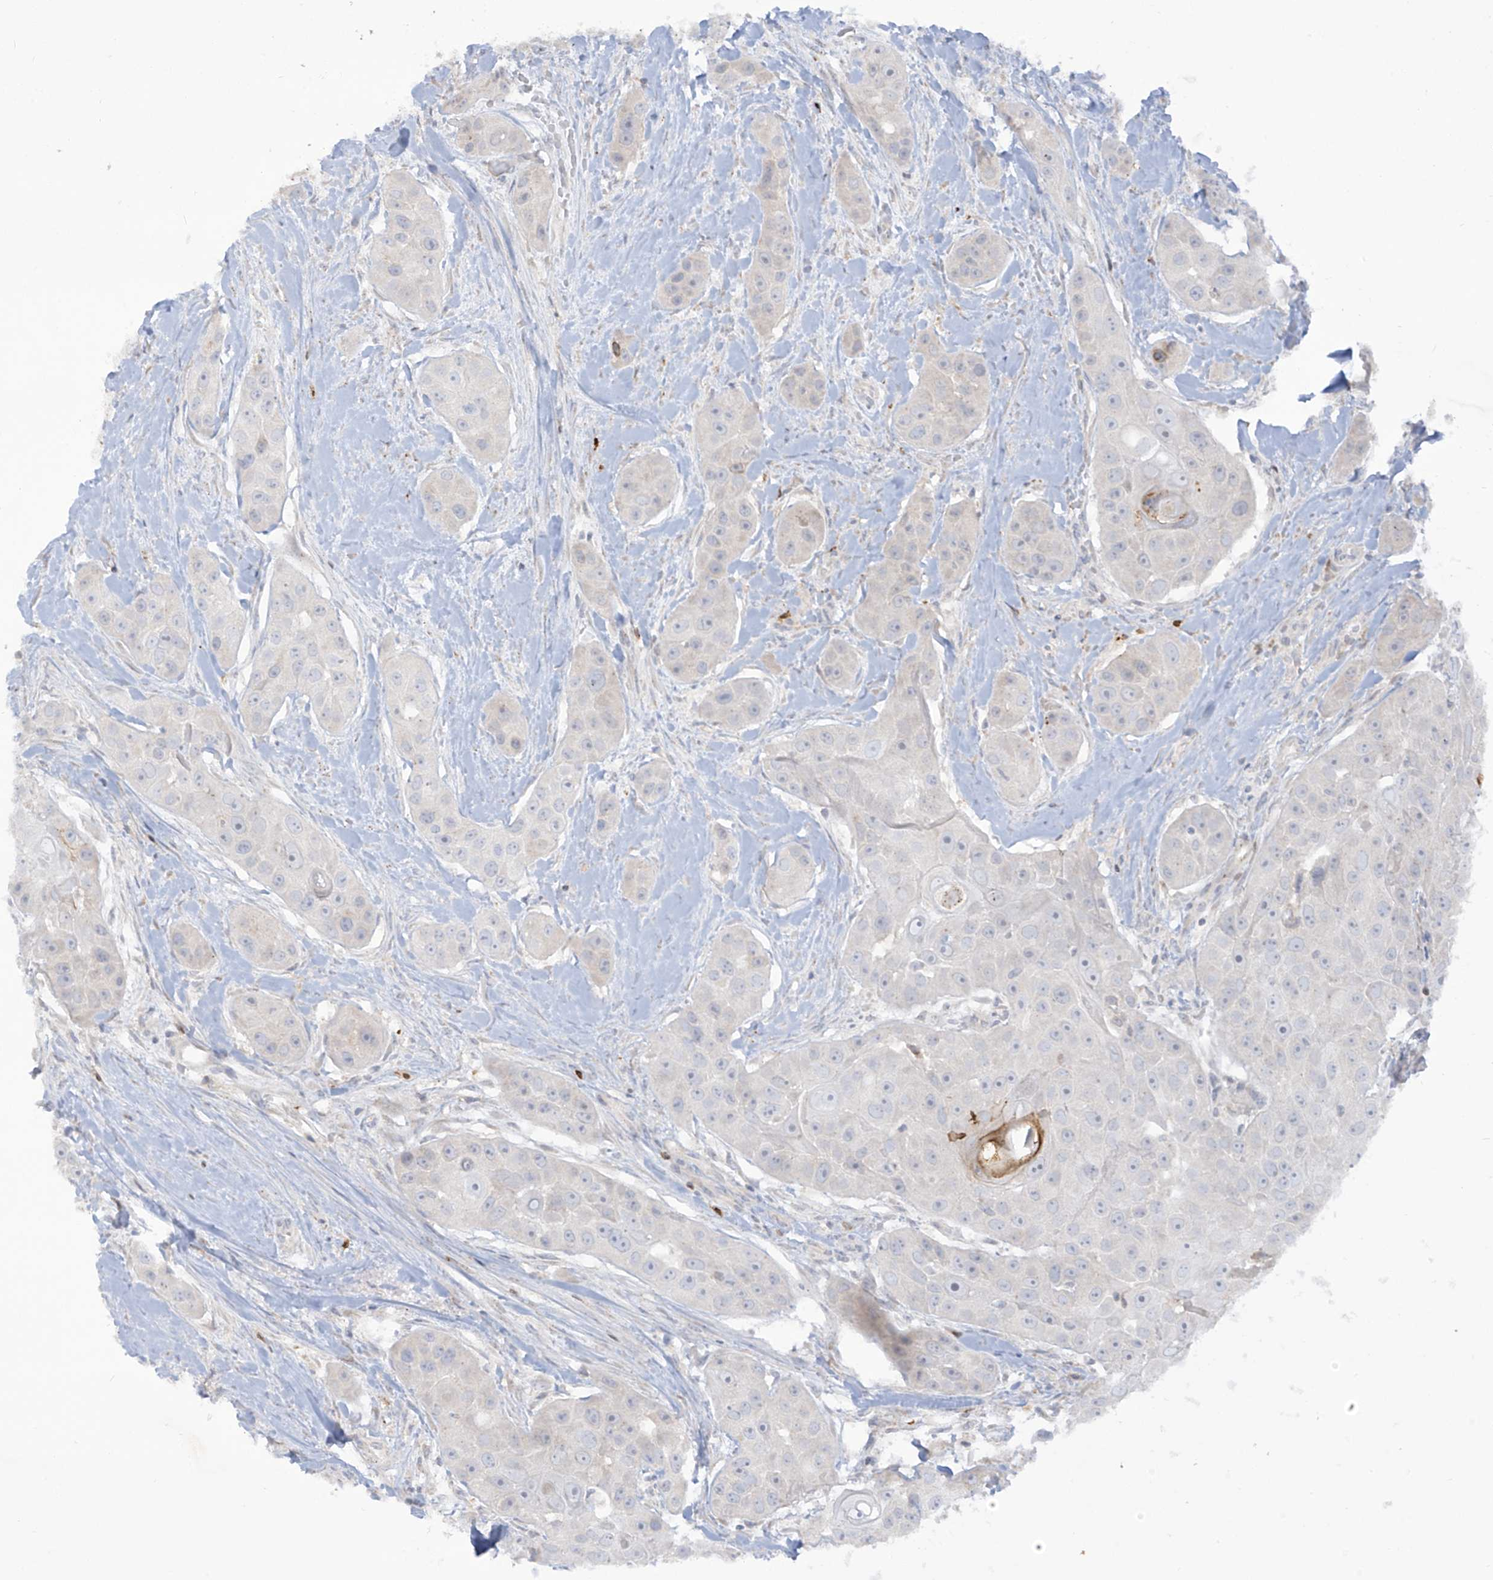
{"staining": {"intensity": "negative", "quantity": "none", "location": "none"}, "tissue": "head and neck cancer", "cell_type": "Tumor cells", "image_type": "cancer", "snomed": [{"axis": "morphology", "description": "Normal tissue, NOS"}, {"axis": "morphology", "description": "Squamous cell carcinoma, NOS"}, {"axis": "topography", "description": "Skeletal muscle"}, {"axis": "topography", "description": "Head-Neck"}], "caption": "Immunohistochemistry (IHC) photomicrograph of neoplastic tissue: head and neck cancer stained with DAB (3,3'-diaminobenzidine) displays no significant protein positivity in tumor cells.", "gene": "NOTO", "patient": {"sex": "male", "age": 51}}